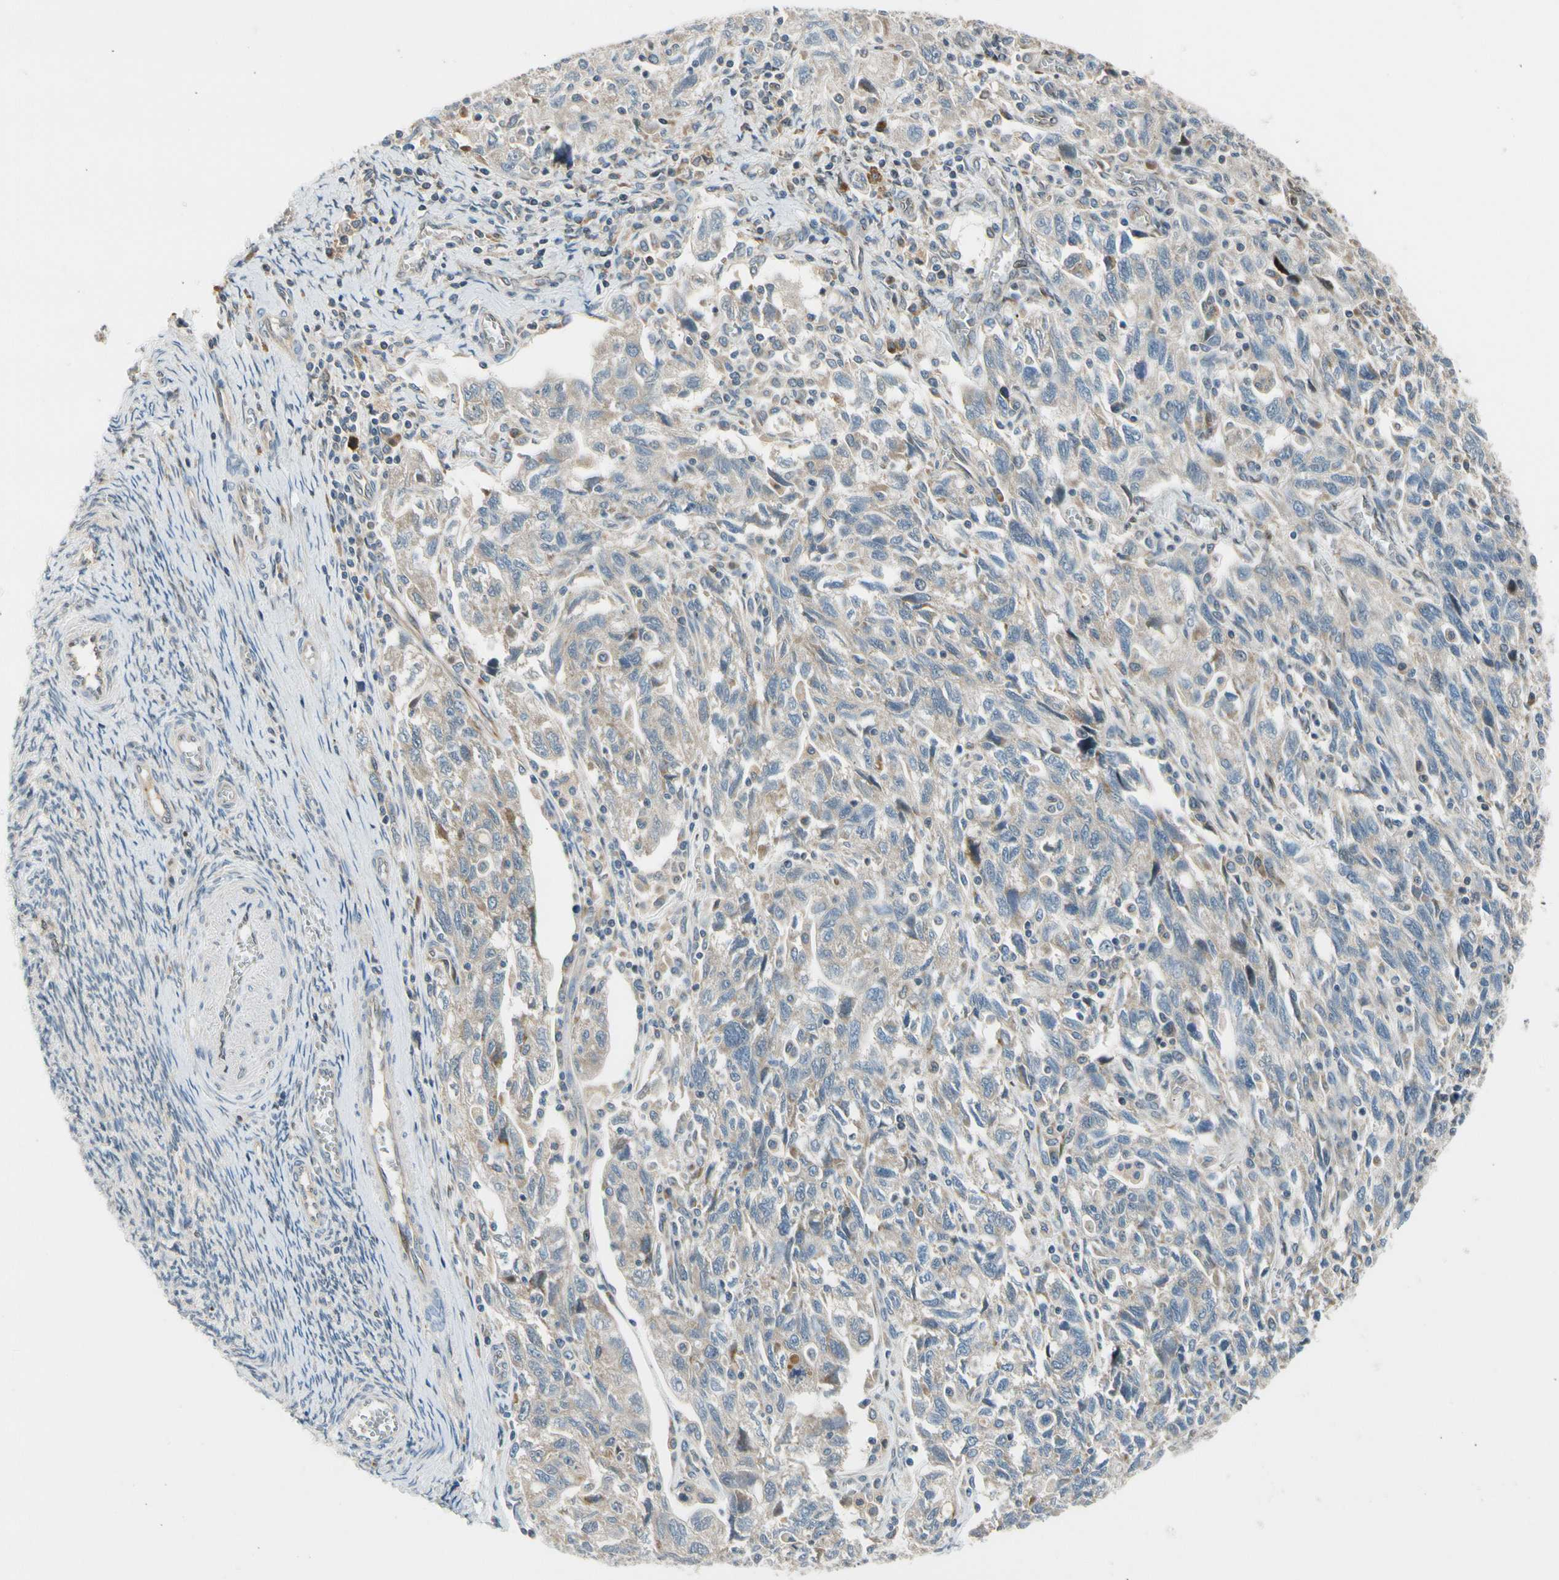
{"staining": {"intensity": "weak", "quantity": ">75%", "location": "cytoplasmic/membranous"}, "tissue": "ovarian cancer", "cell_type": "Tumor cells", "image_type": "cancer", "snomed": [{"axis": "morphology", "description": "Carcinoma, NOS"}, {"axis": "morphology", "description": "Cystadenocarcinoma, serous, NOS"}, {"axis": "topography", "description": "Ovary"}], "caption": "Immunohistochemical staining of human carcinoma (ovarian) reveals weak cytoplasmic/membranous protein staining in approximately >75% of tumor cells. The protein is shown in brown color, while the nuclei are stained blue.", "gene": "NPHP3", "patient": {"sex": "female", "age": 69}}